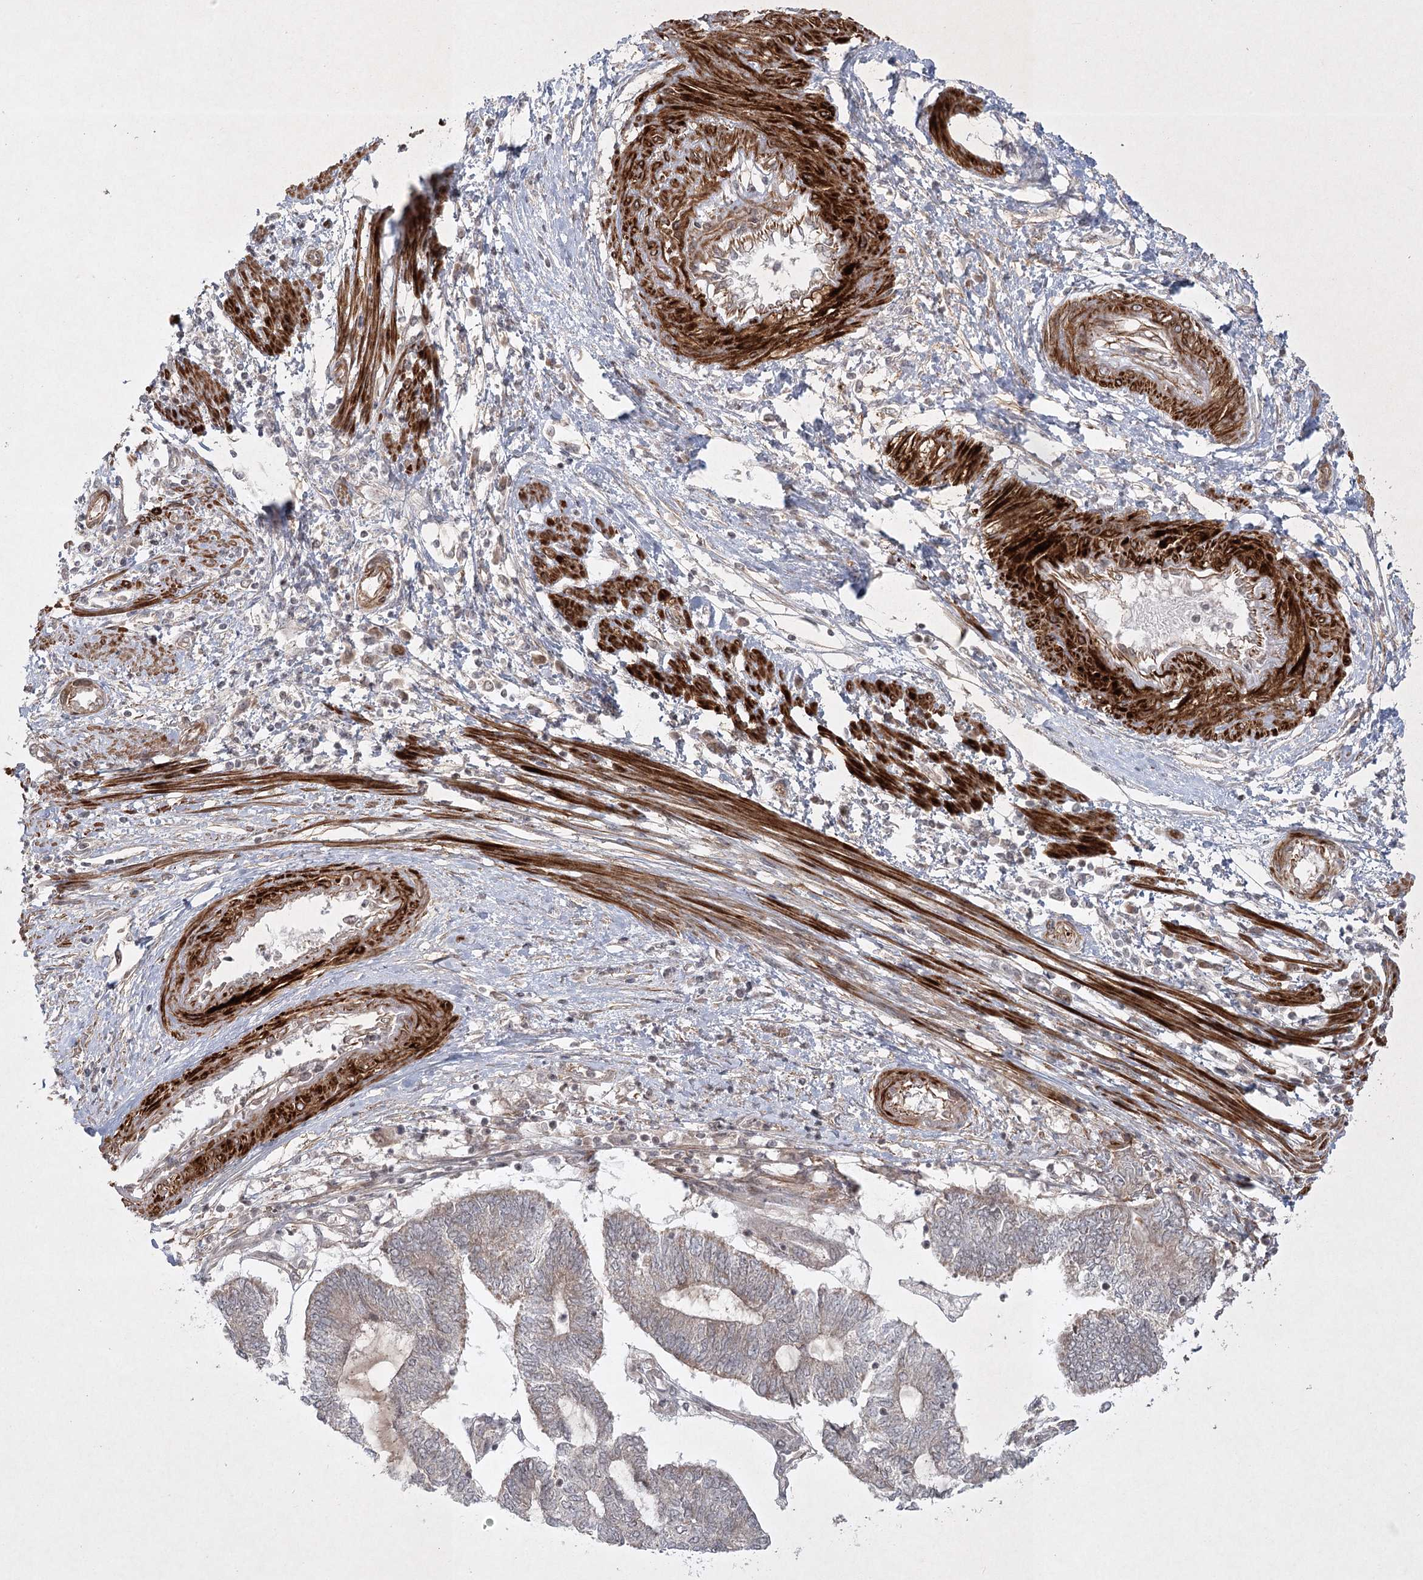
{"staining": {"intensity": "weak", "quantity": "25%-75%", "location": "cytoplasmic/membranous"}, "tissue": "endometrial cancer", "cell_type": "Tumor cells", "image_type": "cancer", "snomed": [{"axis": "morphology", "description": "Adenocarcinoma, NOS"}, {"axis": "topography", "description": "Uterus"}, {"axis": "topography", "description": "Endometrium"}], "caption": "Protein expression analysis of endometrial cancer demonstrates weak cytoplasmic/membranous positivity in about 25%-75% of tumor cells.", "gene": "SH2D3A", "patient": {"sex": "female", "age": 70}}